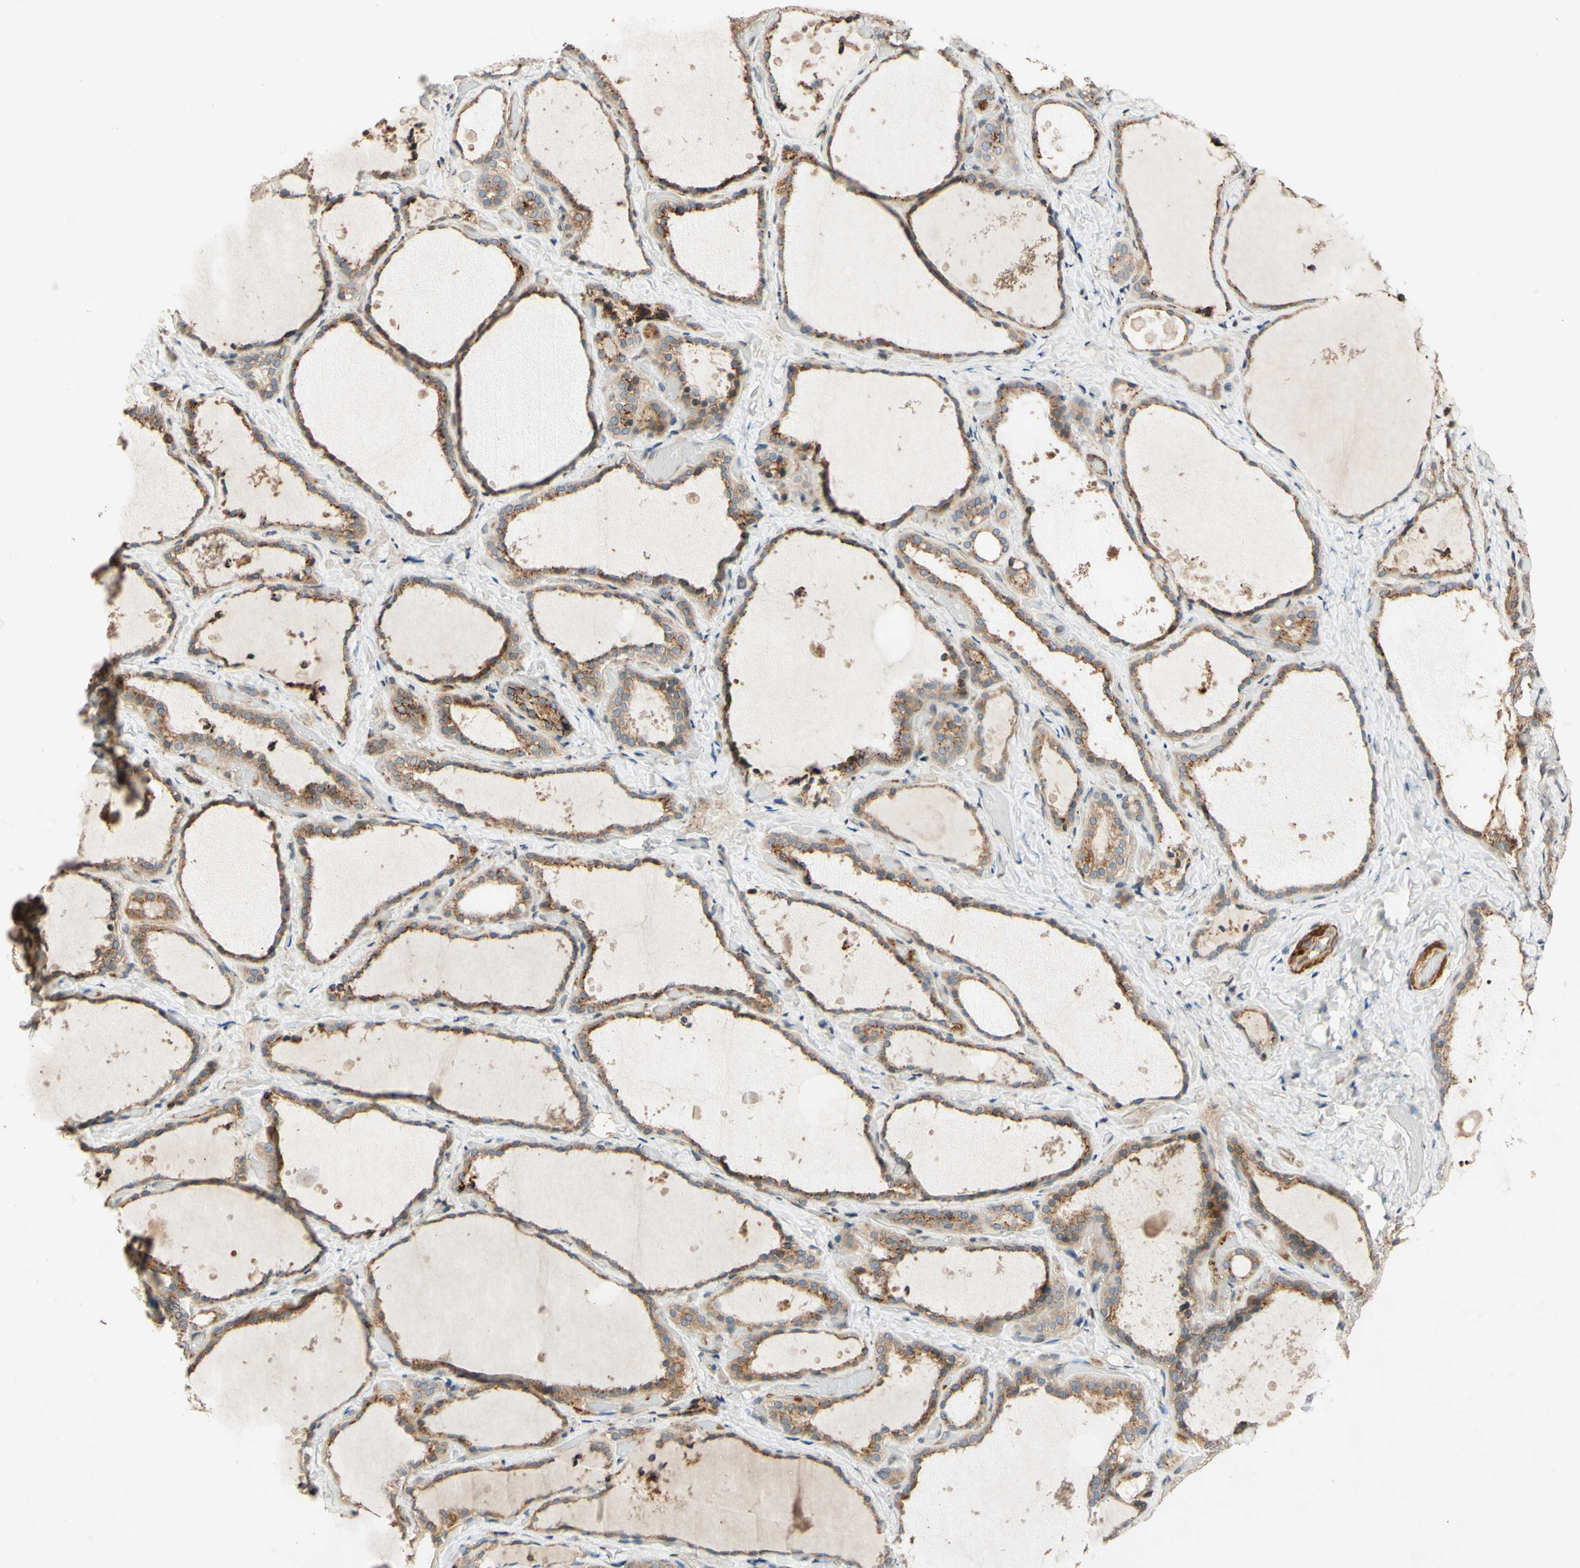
{"staining": {"intensity": "moderate", "quantity": ">75%", "location": "cytoplasmic/membranous"}, "tissue": "thyroid gland", "cell_type": "Glandular cells", "image_type": "normal", "snomed": [{"axis": "morphology", "description": "Normal tissue, NOS"}, {"axis": "topography", "description": "Thyroid gland"}], "caption": "Moderate cytoplasmic/membranous staining is identified in approximately >75% of glandular cells in benign thyroid gland.", "gene": "PTPRU", "patient": {"sex": "female", "age": 44}}